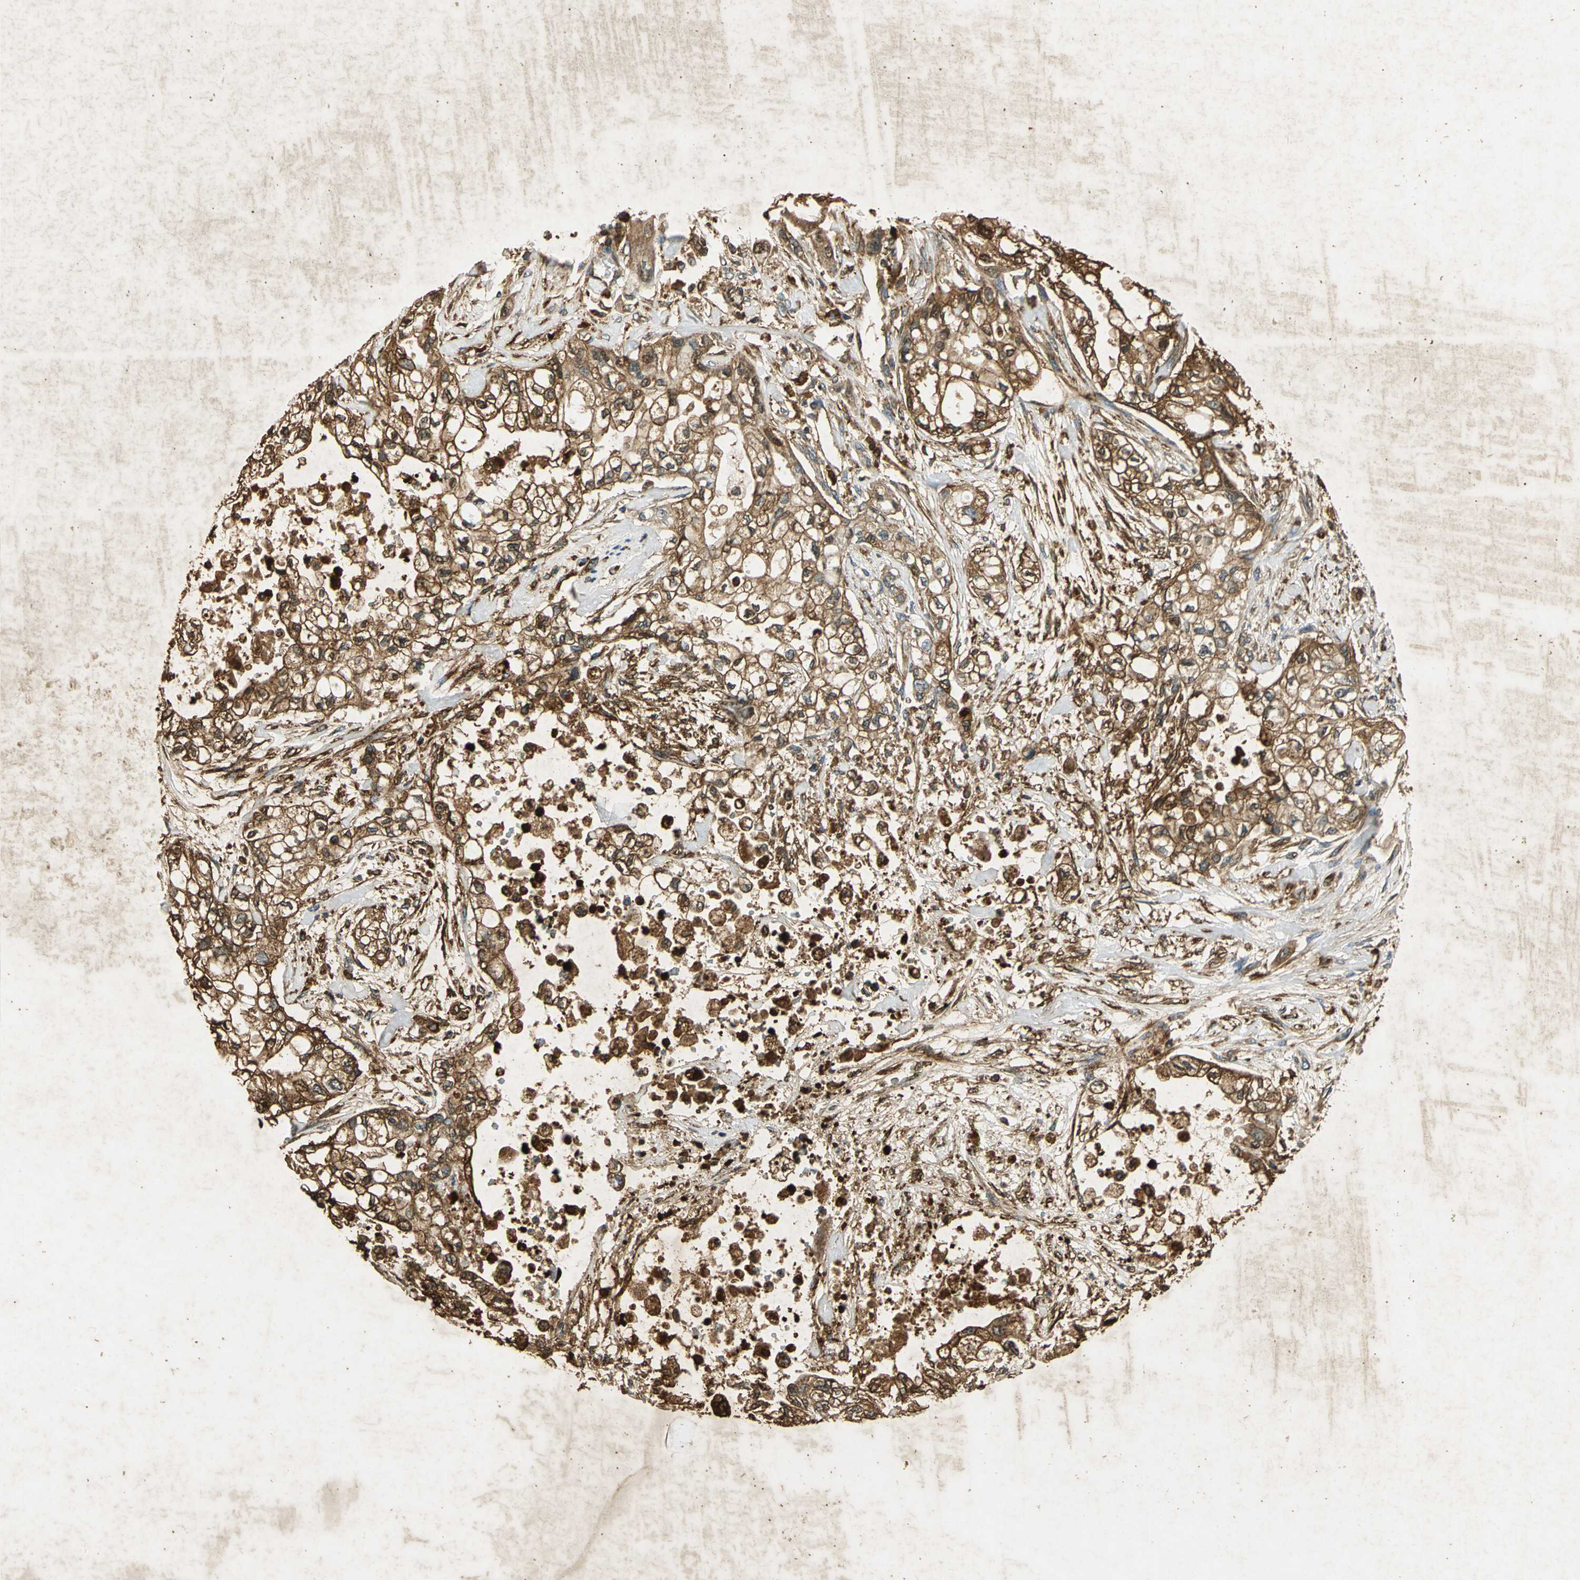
{"staining": {"intensity": "strong", "quantity": ">75%", "location": "cytoplasmic/membranous"}, "tissue": "pancreatic cancer", "cell_type": "Tumor cells", "image_type": "cancer", "snomed": [{"axis": "morphology", "description": "Normal tissue, NOS"}, {"axis": "topography", "description": "Pancreas"}], "caption": "Immunohistochemistry photomicrograph of human pancreatic cancer stained for a protein (brown), which displays high levels of strong cytoplasmic/membranous staining in approximately >75% of tumor cells.", "gene": "ANXA4", "patient": {"sex": "male", "age": 42}}